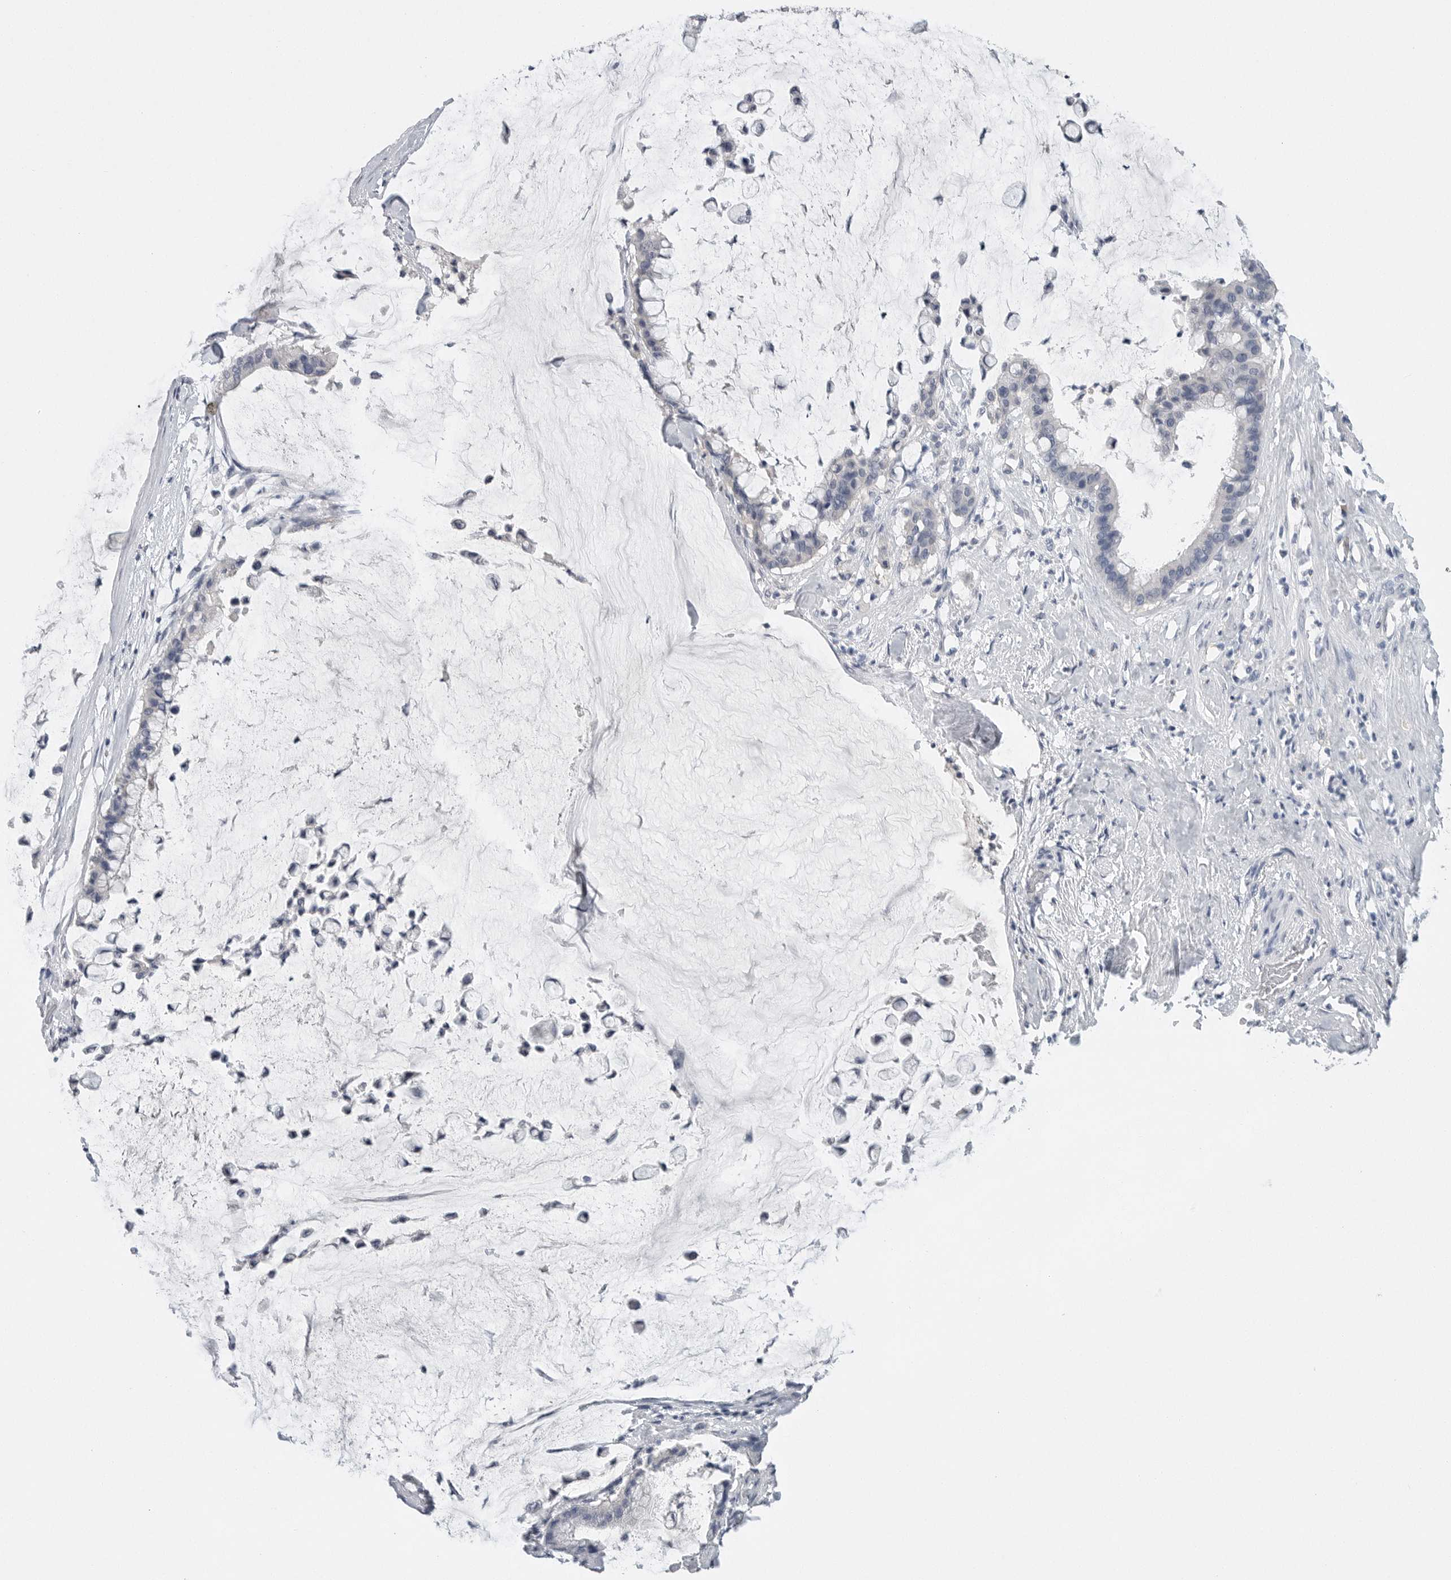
{"staining": {"intensity": "negative", "quantity": "none", "location": "none"}, "tissue": "pancreatic cancer", "cell_type": "Tumor cells", "image_type": "cancer", "snomed": [{"axis": "morphology", "description": "Adenocarcinoma, NOS"}, {"axis": "topography", "description": "Pancreas"}], "caption": "IHC image of pancreatic adenocarcinoma stained for a protein (brown), which shows no positivity in tumor cells. The staining was performed using DAB to visualize the protein expression in brown, while the nuclei were stained in blue with hematoxylin (Magnification: 20x).", "gene": "FABP6", "patient": {"sex": "male", "age": 41}}